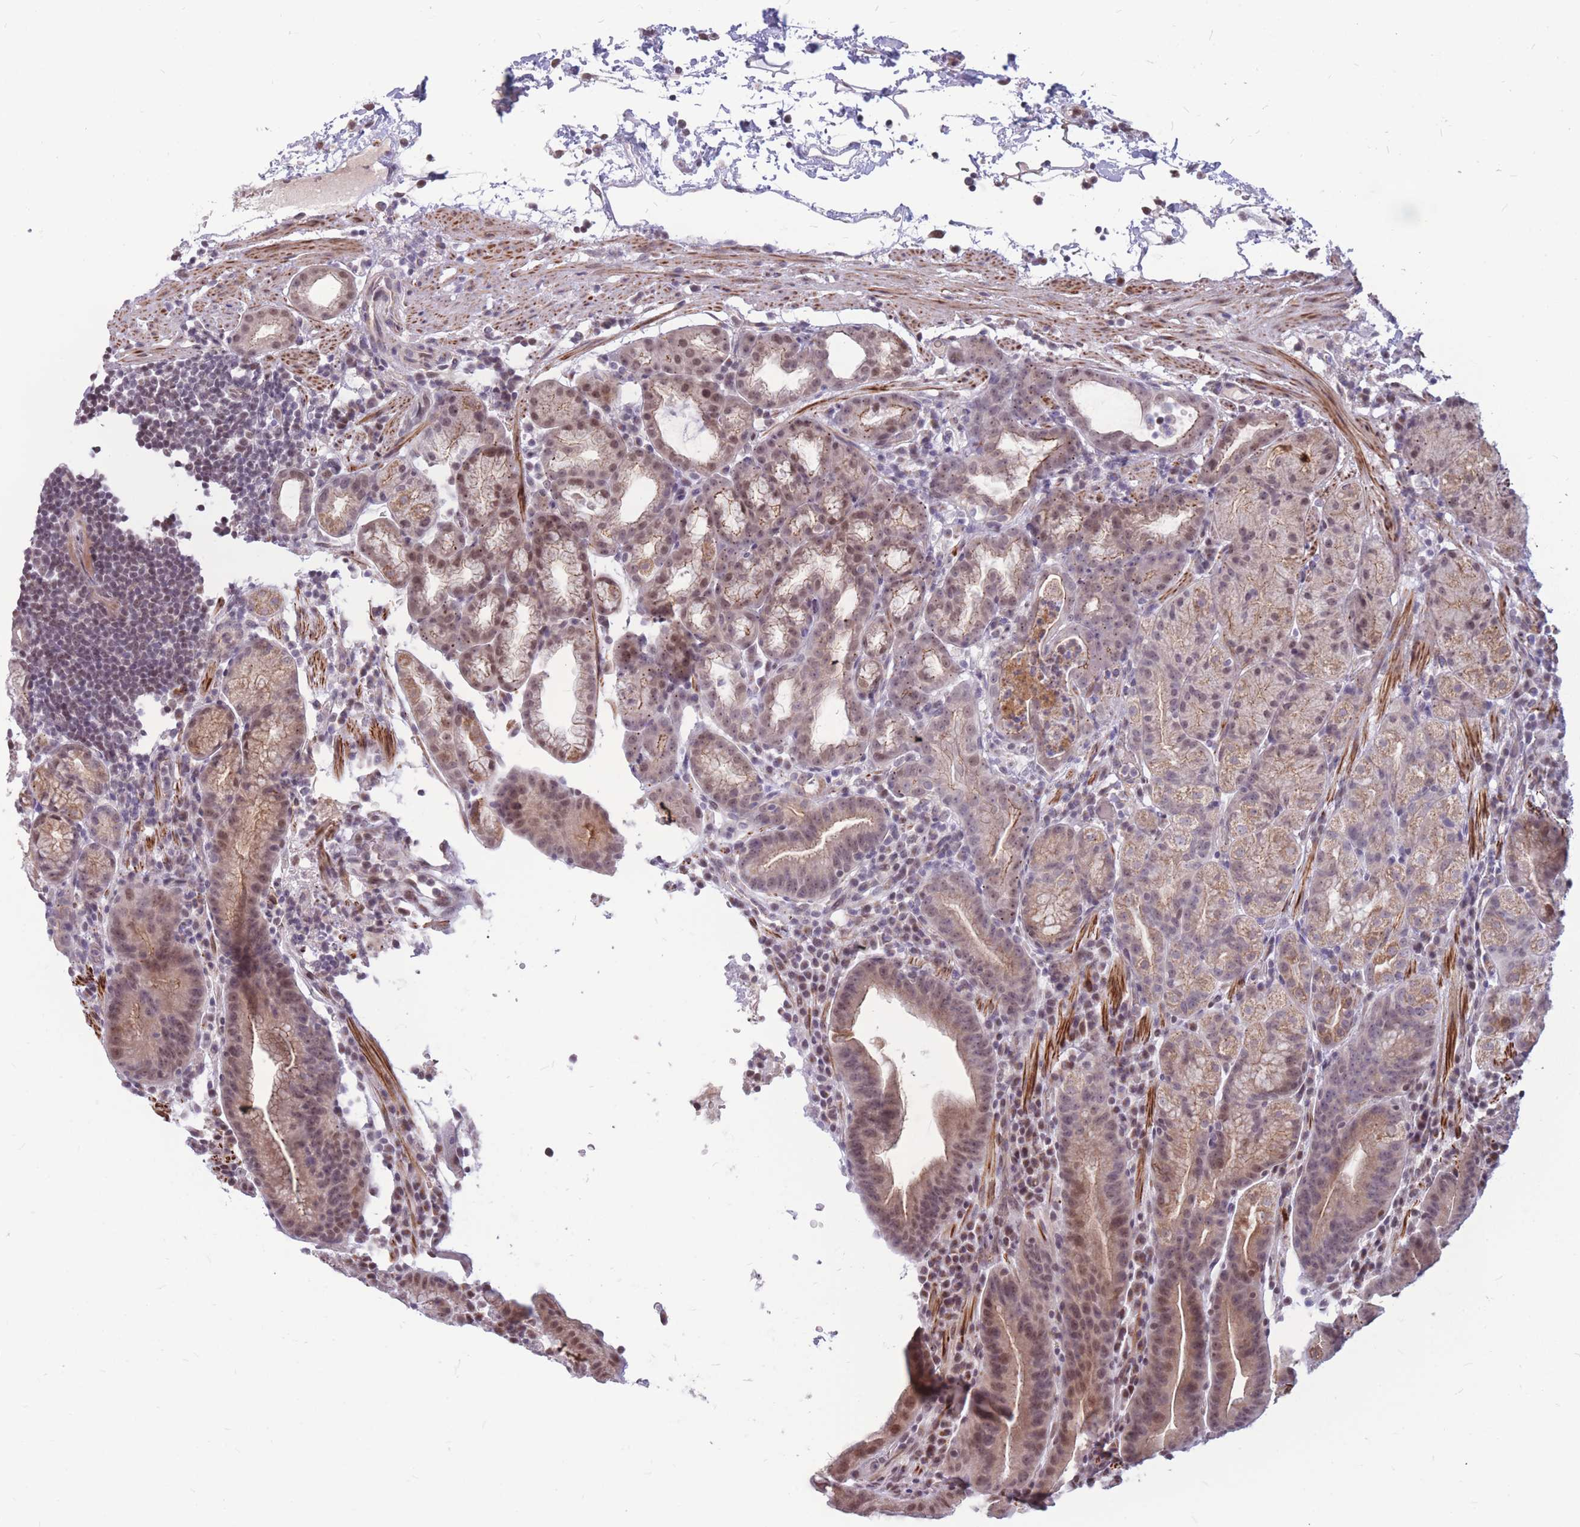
{"staining": {"intensity": "moderate", "quantity": "25%-75%", "location": "cytoplasmic/membranous,nuclear"}, "tissue": "stomach", "cell_type": "Glandular cells", "image_type": "normal", "snomed": [{"axis": "morphology", "description": "Normal tissue, NOS"}, {"axis": "morphology", "description": "Inflammation, NOS"}, {"axis": "topography", "description": "Stomach"}], "caption": "Immunohistochemistry of normal human stomach exhibits medium levels of moderate cytoplasmic/membranous,nuclear positivity in approximately 25%-75% of glandular cells.", "gene": "ADD2", "patient": {"sex": "male", "age": 79}}